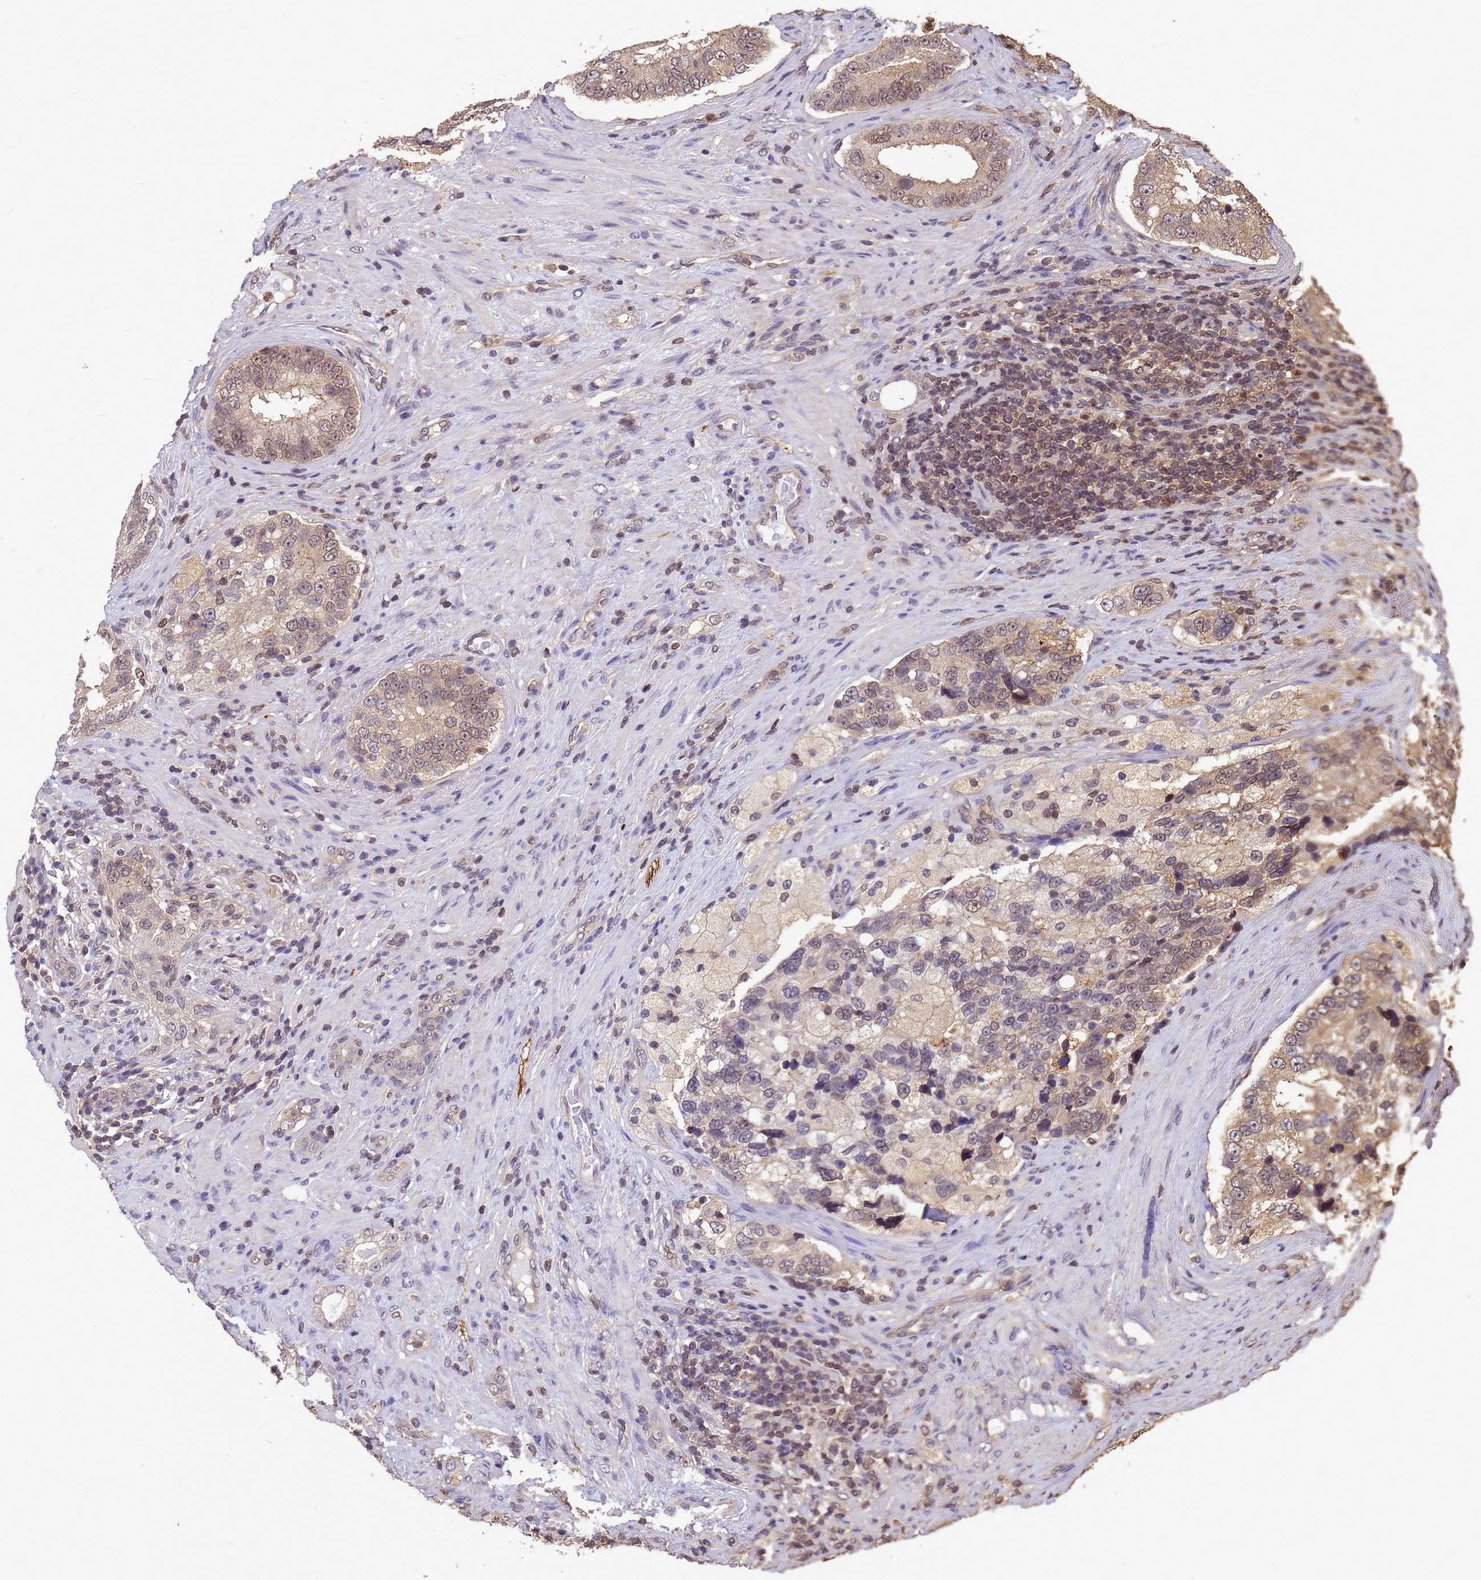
{"staining": {"intensity": "moderate", "quantity": ">75%", "location": "cytoplasmic/membranous,nuclear"}, "tissue": "prostate cancer", "cell_type": "Tumor cells", "image_type": "cancer", "snomed": [{"axis": "morphology", "description": "Adenocarcinoma, High grade"}, {"axis": "topography", "description": "Prostate"}], "caption": "Immunohistochemical staining of human prostate cancer (high-grade adenocarcinoma) reveals moderate cytoplasmic/membranous and nuclear protein staining in approximately >75% of tumor cells.", "gene": "C1orf35", "patient": {"sex": "male", "age": 70}}